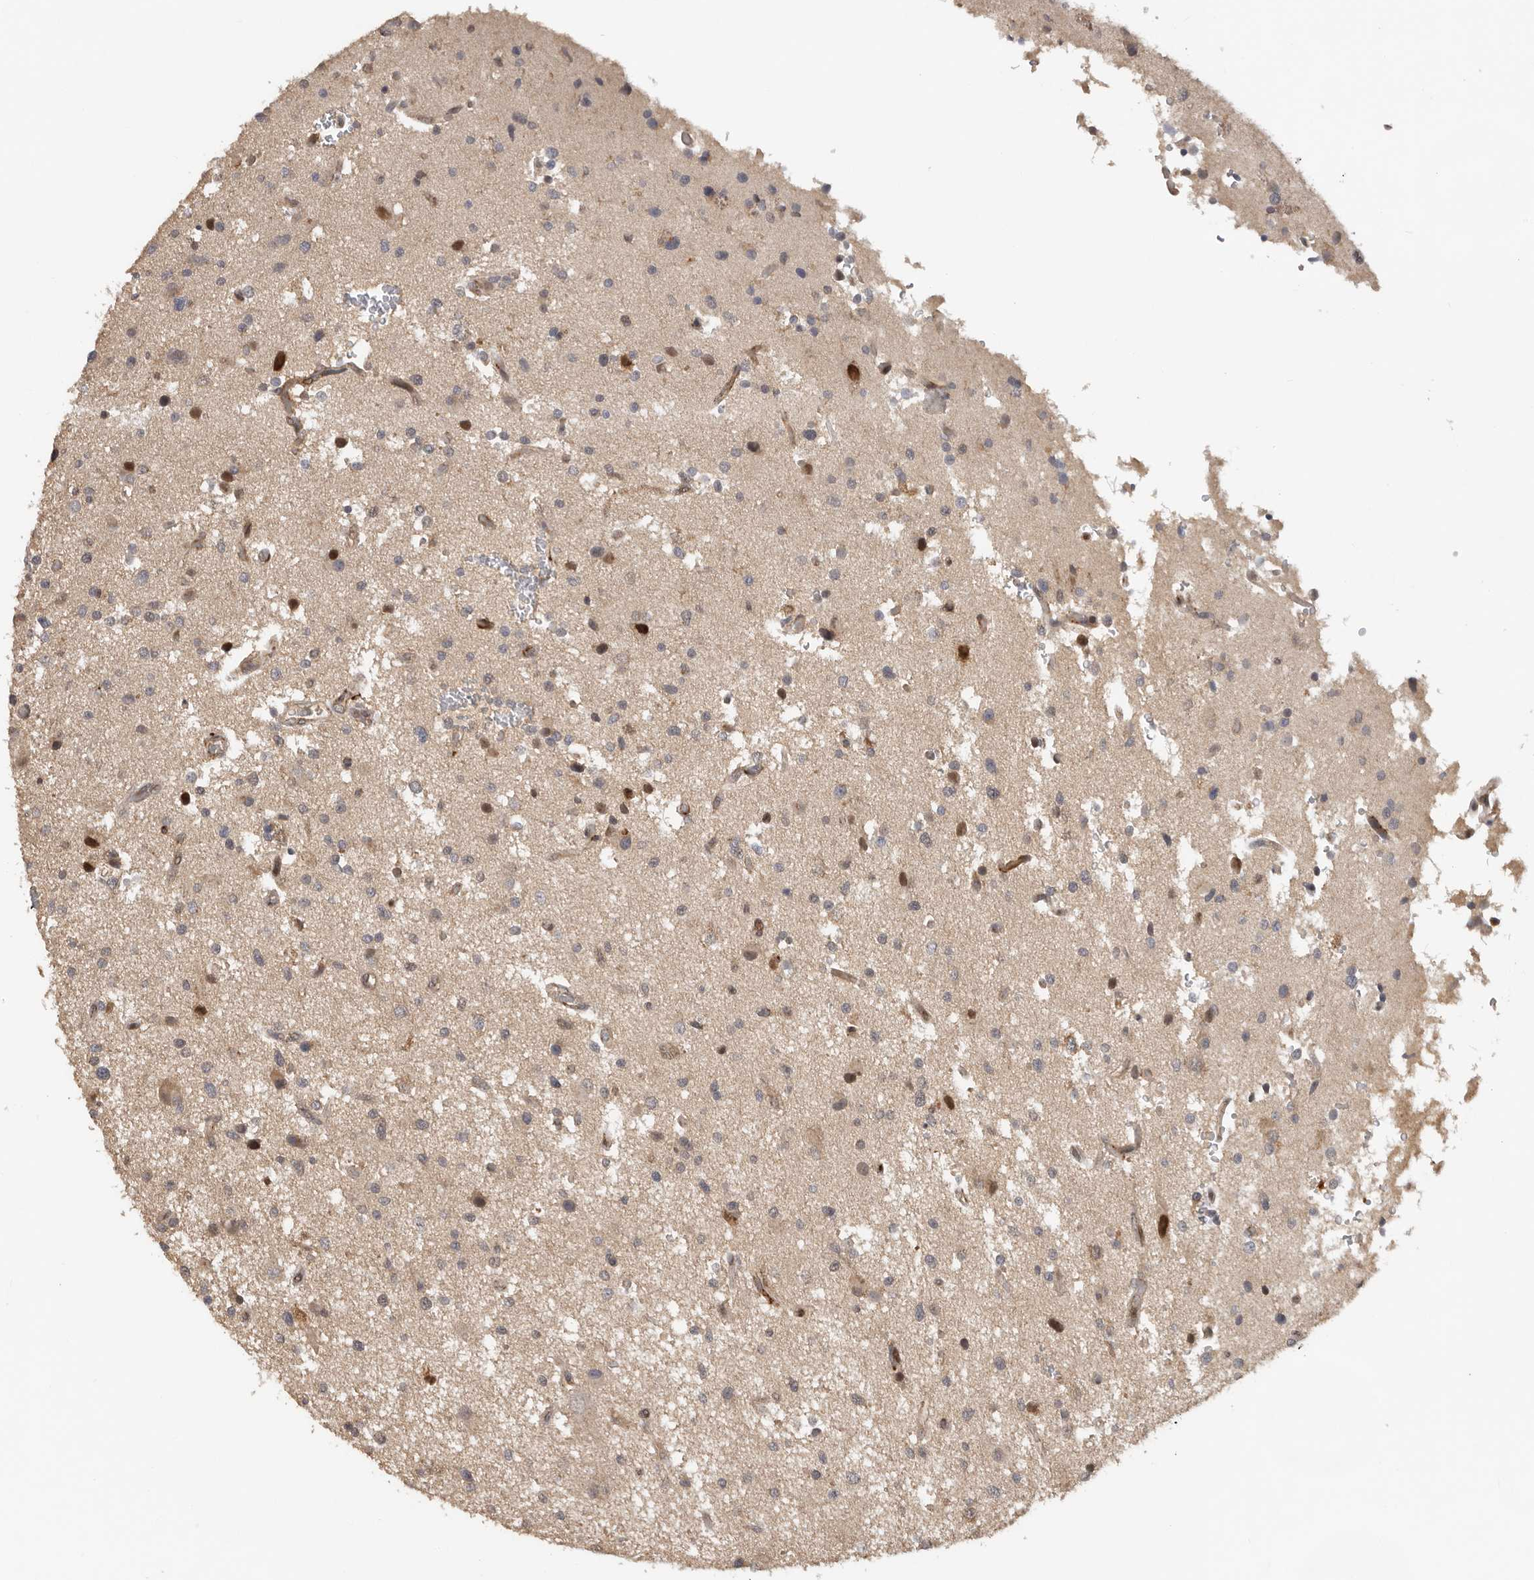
{"staining": {"intensity": "strong", "quantity": "<25%", "location": "nuclear"}, "tissue": "glioma", "cell_type": "Tumor cells", "image_type": "cancer", "snomed": [{"axis": "morphology", "description": "Glioma, malignant, High grade"}, {"axis": "topography", "description": "Brain"}], "caption": "IHC photomicrograph of neoplastic tissue: glioma stained using immunohistochemistry reveals medium levels of strong protein expression localized specifically in the nuclear of tumor cells, appearing as a nuclear brown color.", "gene": "HENMT1", "patient": {"sex": "male", "age": 33}}